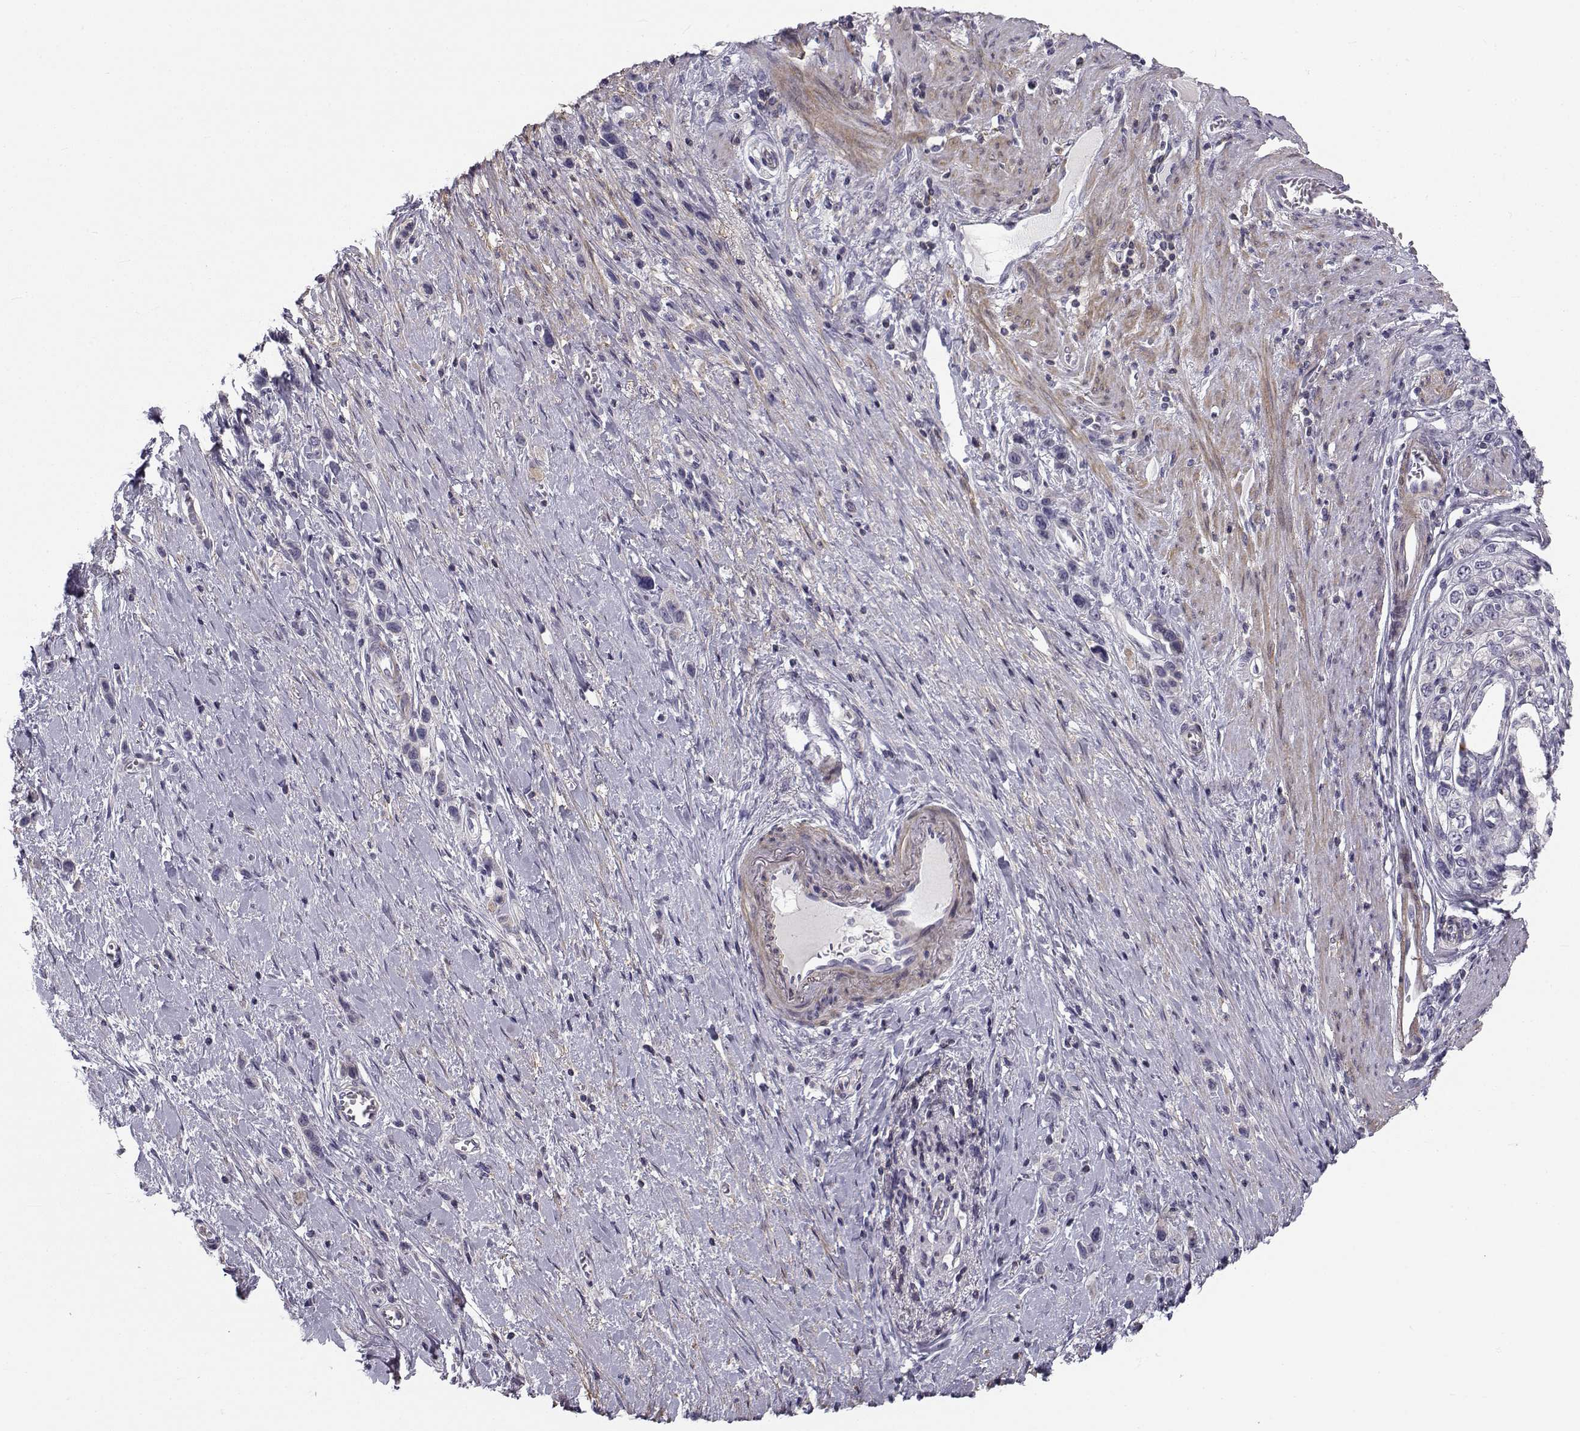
{"staining": {"intensity": "negative", "quantity": "none", "location": "none"}, "tissue": "stomach cancer", "cell_type": "Tumor cells", "image_type": "cancer", "snomed": [{"axis": "morphology", "description": "Normal tissue, NOS"}, {"axis": "morphology", "description": "Adenocarcinoma, NOS"}, {"axis": "morphology", "description": "Adenocarcinoma, High grade"}, {"axis": "topography", "description": "Stomach, upper"}, {"axis": "topography", "description": "Stomach"}], "caption": "High power microscopy histopathology image of an immunohistochemistry micrograph of stomach adenocarcinoma (high-grade), revealing no significant staining in tumor cells.", "gene": "LRRC27", "patient": {"sex": "female", "age": 65}}